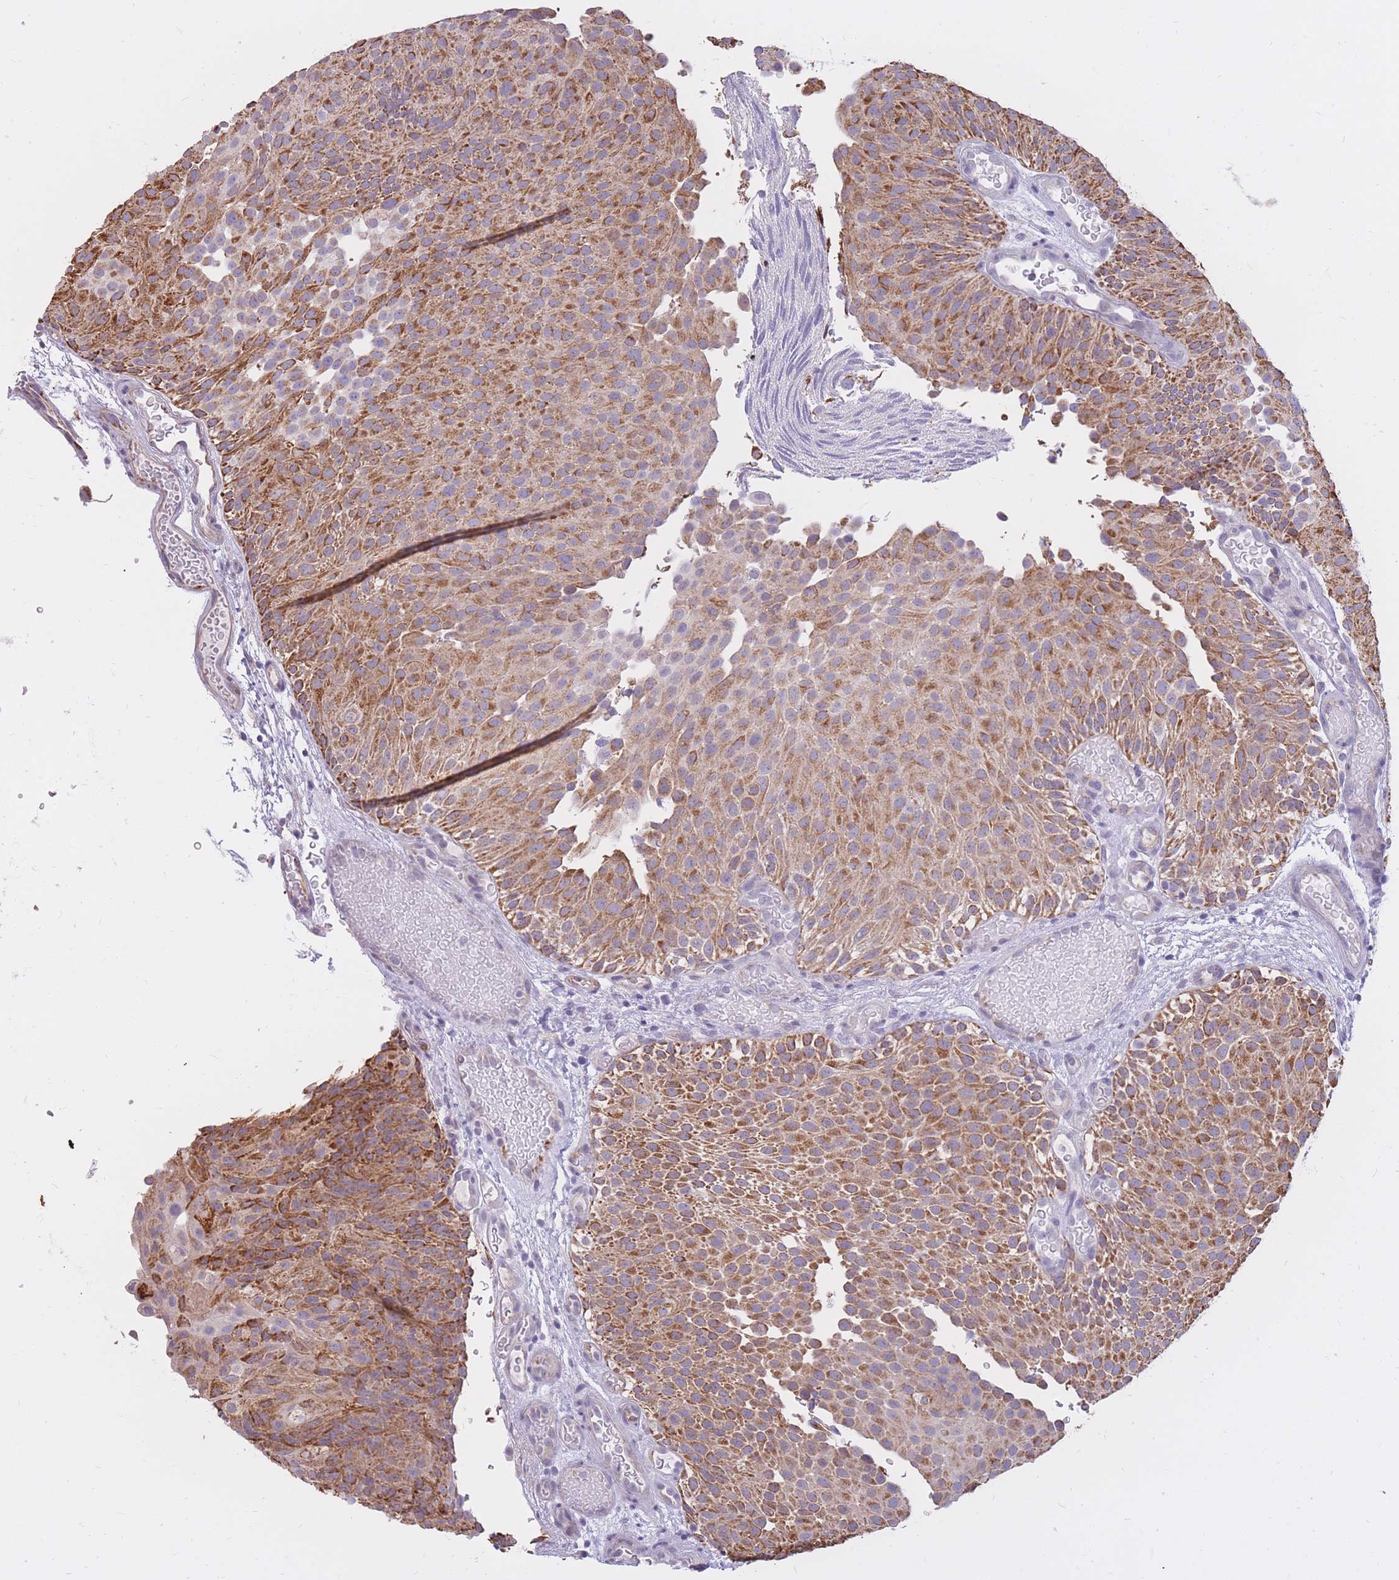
{"staining": {"intensity": "moderate", "quantity": ">75%", "location": "cytoplasmic/membranous"}, "tissue": "urothelial cancer", "cell_type": "Tumor cells", "image_type": "cancer", "snomed": [{"axis": "morphology", "description": "Urothelial carcinoma, Low grade"}, {"axis": "topography", "description": "Urinary bladder"}], "caption": "Human urothelial cancer stained for a protein (brown) demonstrates moderate cytoplasmic/membranous positive expression in about >75% of tumor cells.", "gene": "RNF170", "patient": {"sex": "male", "age": 78}}